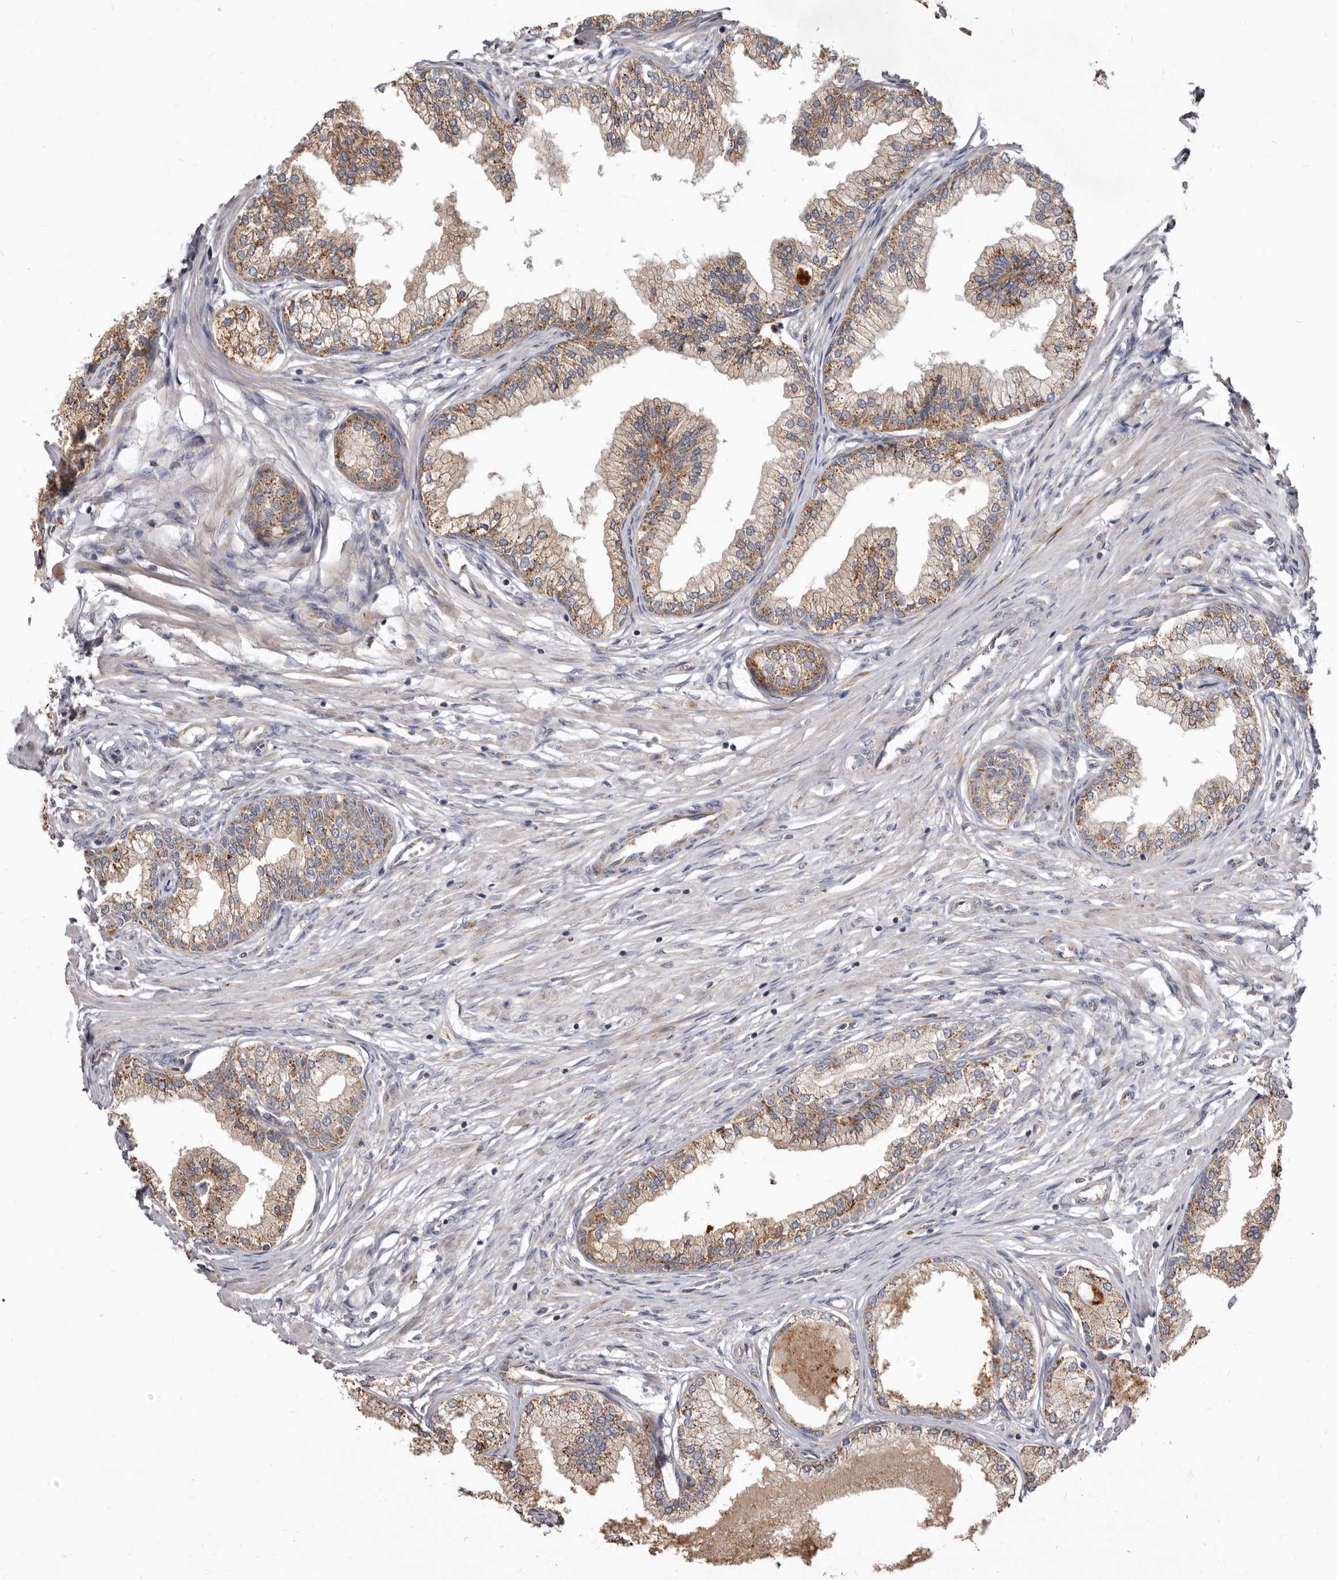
{"staining": {"intensity": "moderate", "quantity": "25%-75%", "location": "cytoplasmic/membranous"}, "tissue": "prostate", "cell_type": "Glandular cells", "image_type": "normal", "snomed": [{"axis": "morphology", "description": "Normal tissue, NOS"}, {"axis": "morphology", "description": "Urothelial carcinoma, Low grade"}, {"axis": "topography", "description": "Urinary bladder"}, {"axis": "topography", "description": "Prostate"}], "caption": "Moderate cytoplasmic/membranous expression is appreciated in approximately 25%-75% of glandular cells in unremarkable prostate. (IHC, brightfield microscopy, high magnification).", "gene": "FMO2", "patient": {"sex": "male", "age": 60}}